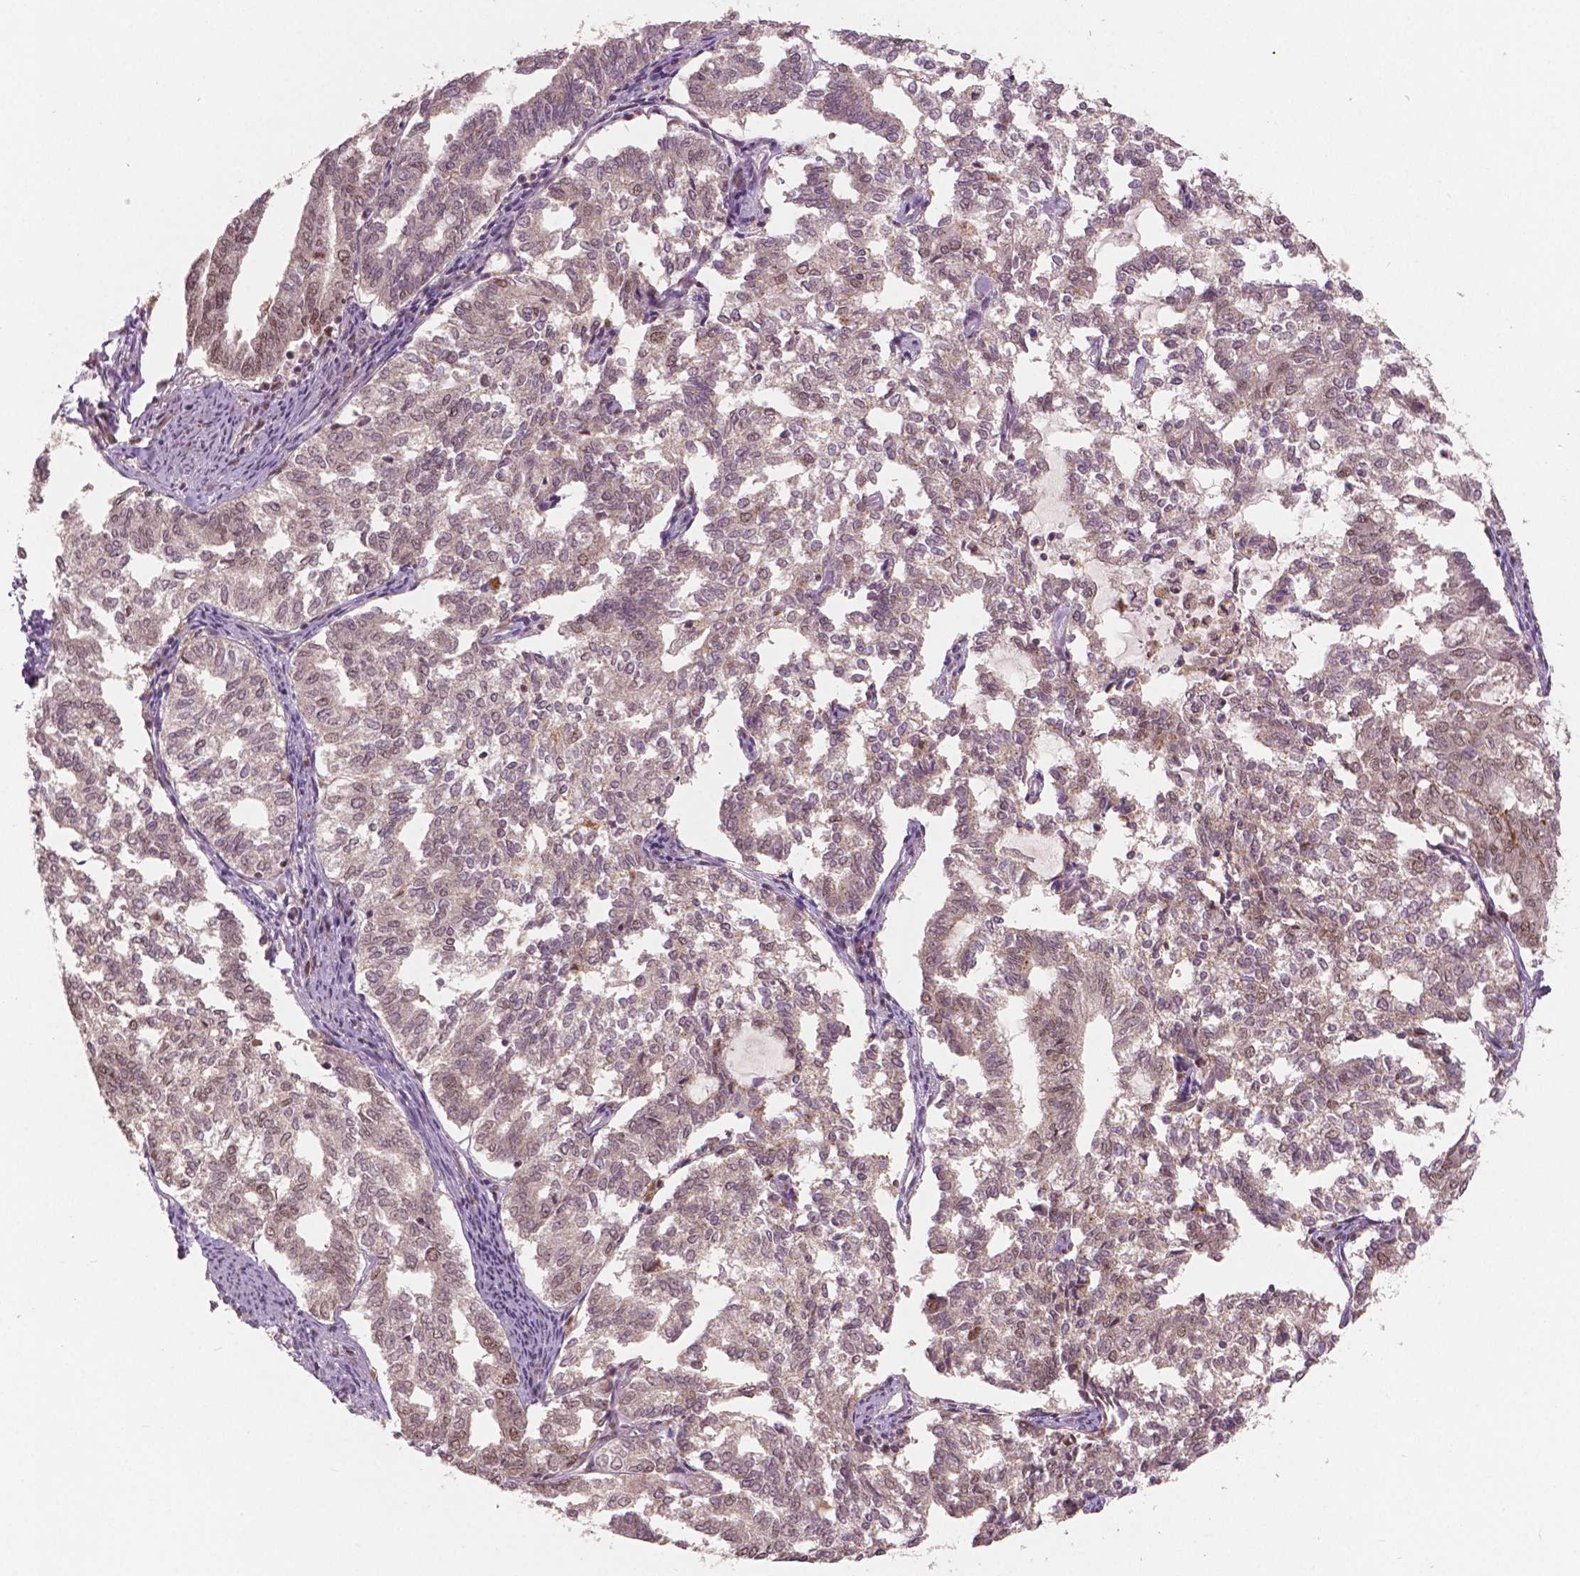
{"staining": {"intensity": "moderate", "quantity": "25%-75%", "location": "nuclear"}, "tissue": "endometrial cancer", "cell_type": "Tumor cells", "image_type": "cancer", "snomed": [{"axis": "morphology", "description": "Adenocarcinoma, NOS"}, {"axis": "topography", "description": "Endometrium"}], "caption": "Immunohistochemical staining of adenocarcinoma (endometrial) displays medium levels of moderate nuclear expression in about 25%-75% of tumor cells. Immunohistochemistry stains the protein in brown and the nuclei are stained blue.", "gene": "NSD2", "patient": {"sex": "female", "age": 79}}